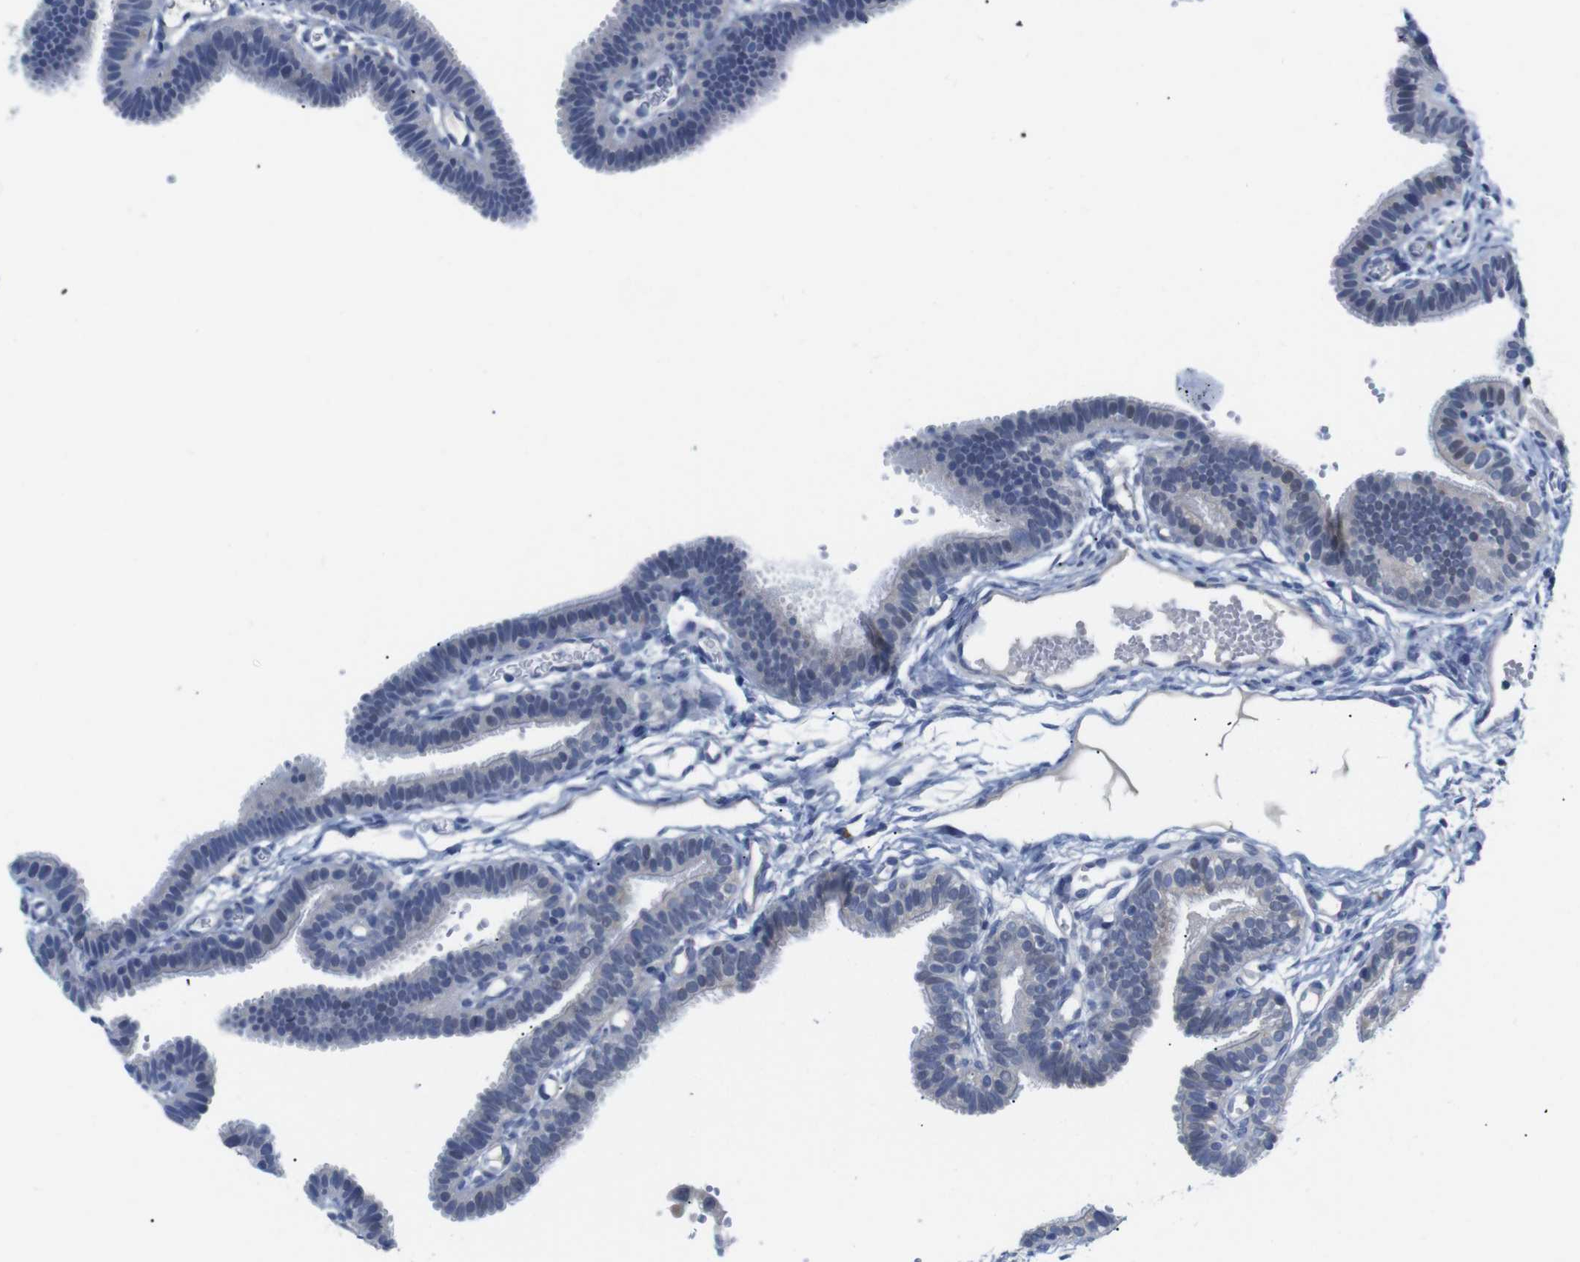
{"staining": {"intensity": "weak", "quantity": "<25%", "location": "cytoplasmic/membranous,nuclear"}, "tissue": "fallopian tube", "cell_type": "Glandular cells", "image_type": "normal", "snomed": [{"axis": "morphology", "description": "Normal tissue, NOS"}, {"axis": "topography", "description": "Fallopian tube"}, {"axis": "topography", "description": "Placenta"}], "caption": "Immunohistochemistry (IHC) of normal human fallopian tube displays no expression in glandular cells. The staining was performed using DAB to visualize the protein expression in brown, while the nuclei were stained in blue with hematoxylin (Magnification: 20x).", "gene": "LRRC55", "patient": {"sex": "female", "age": 34}}